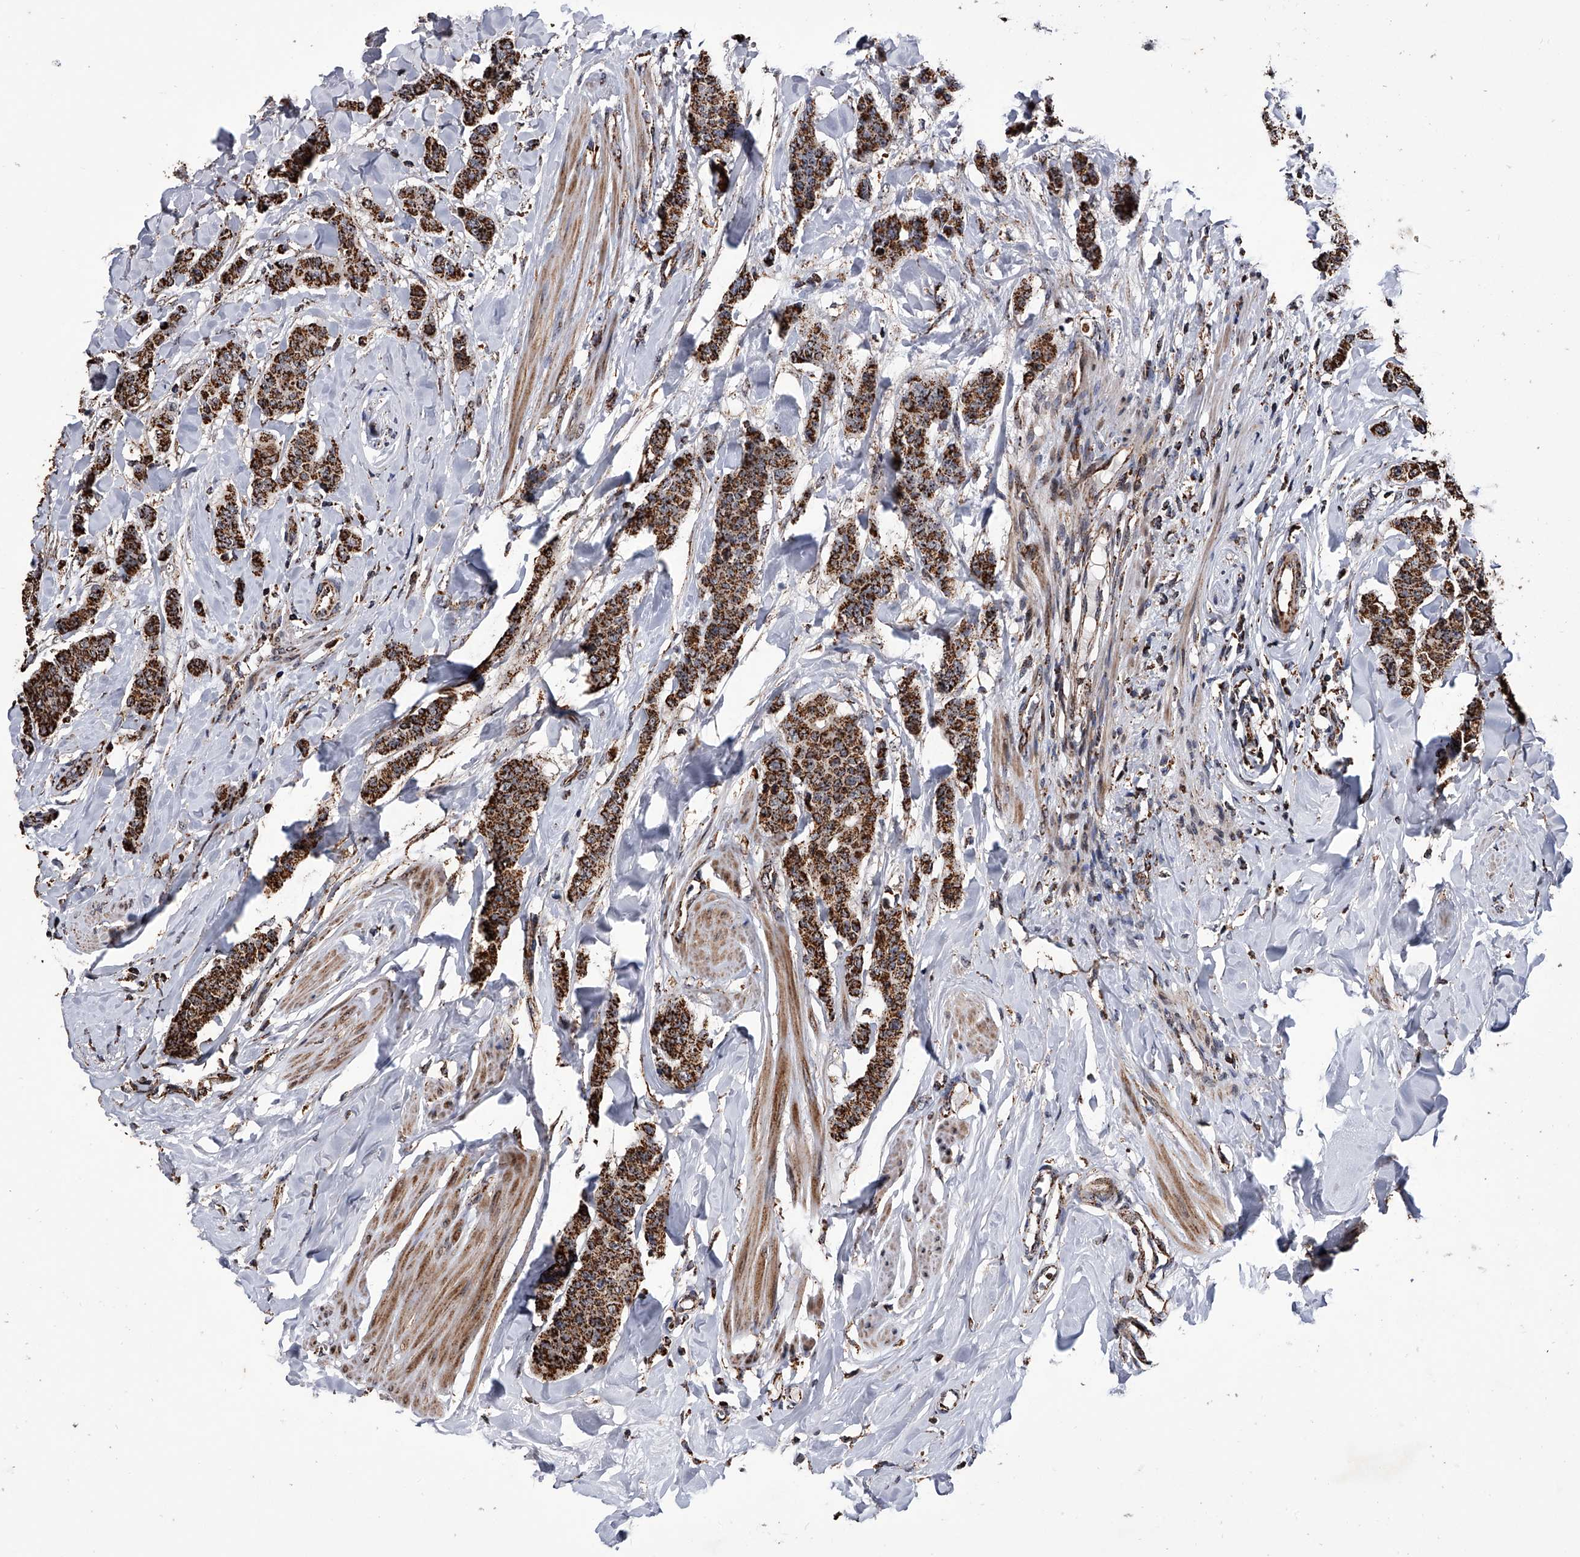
{"staining": {"intensity": "strong", "quantity": ">75%", "location": "cytoplasmic/membranous"}, "tissue": "breast cancer", "cell_type": "Tumor cells", "image_type": "cancer", "snomed": [{"axis": "morphology", "description": "Duct carcinoma"}, {"axis": "topography", "description": "Breast"}], "caption": "DAB immunohistochemical staining of invasive ductal carcinoma (breast) exhibits strong cytoplasmic/membranous protein positivity in about >75% of tumor cells.", "gene": "SMPDL3A", "patient": {"sex": "female", "age": 40}}